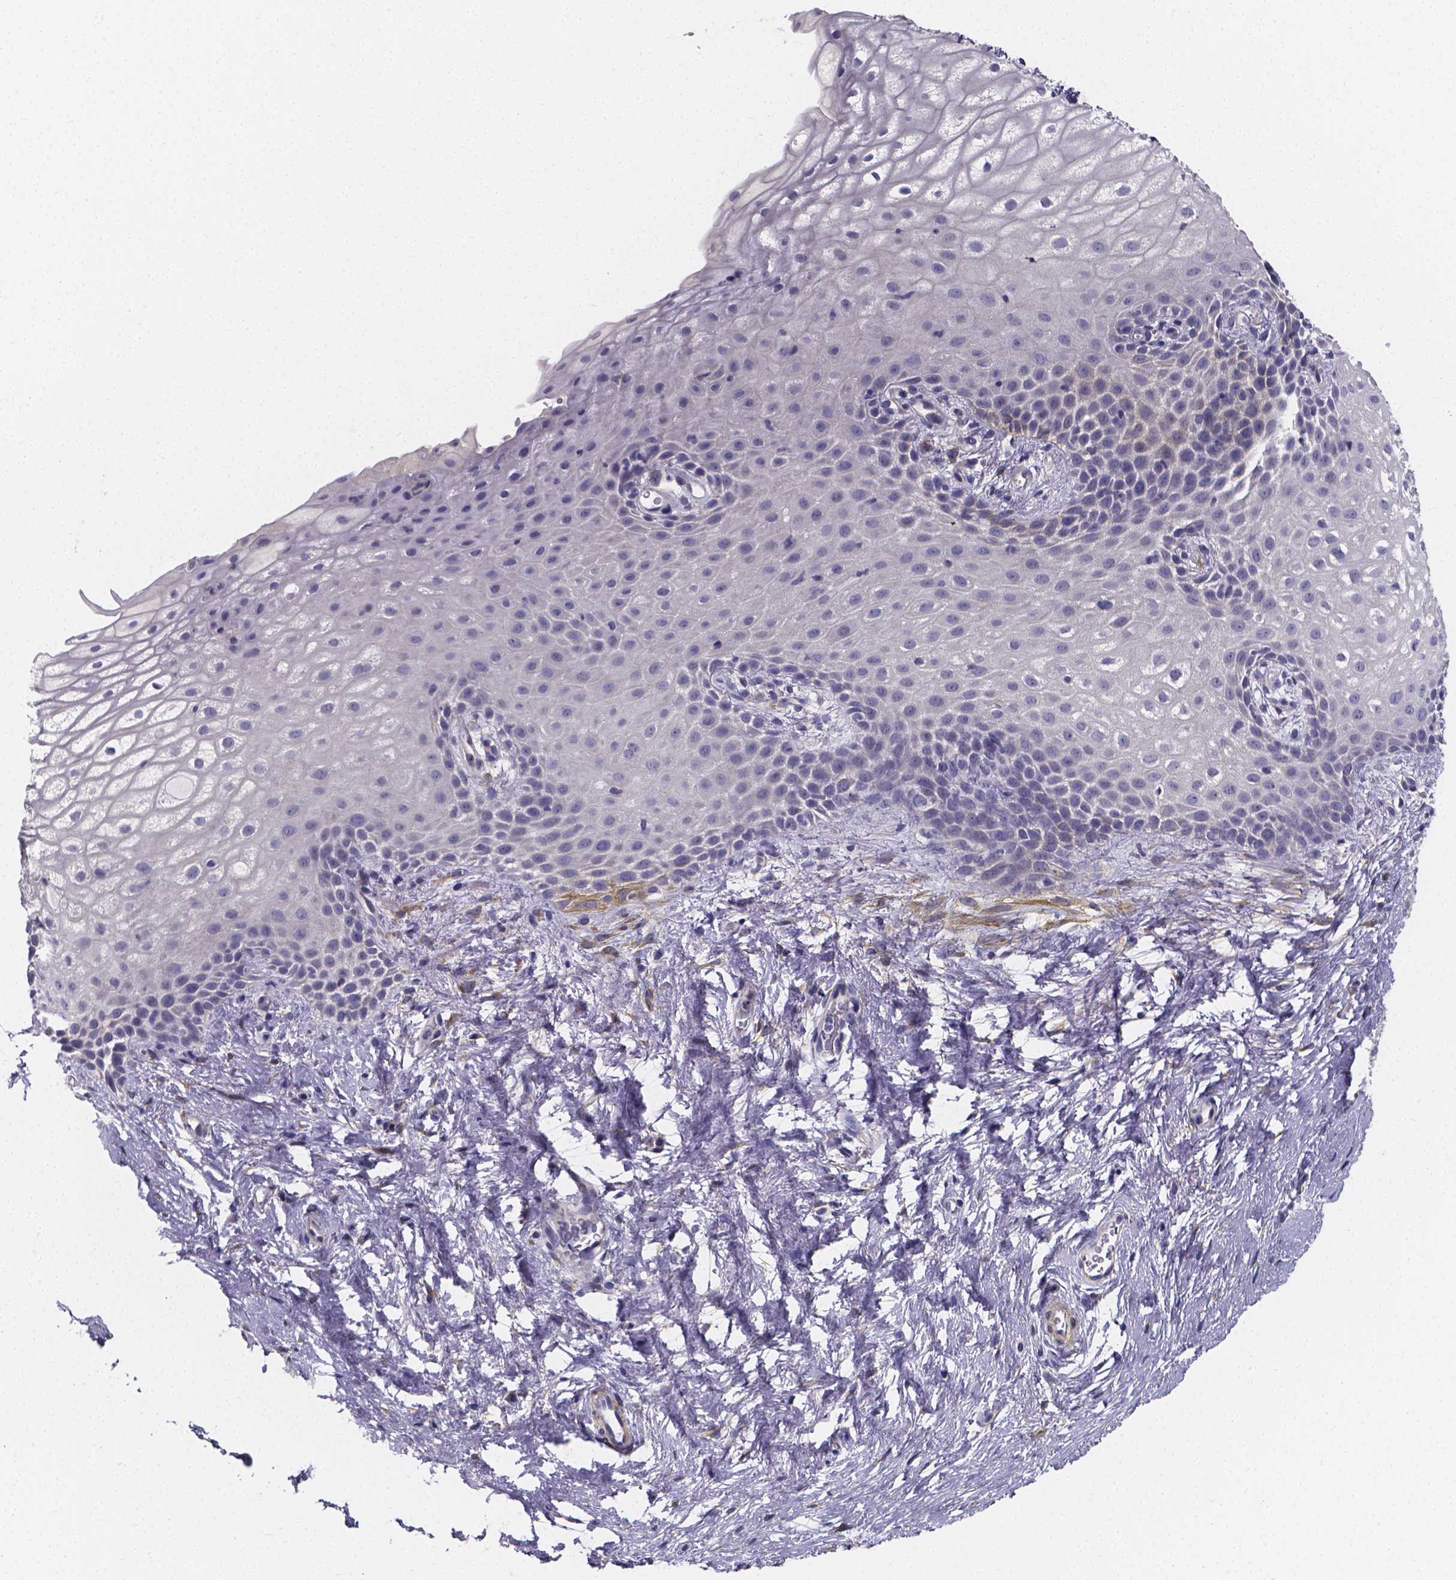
{"staining": {"intensity": "negative", "quantity": "none", "location": "none"}, "tissue": "skin", "cell_type": "Epidermal cells", "image_type": "normal", "snomed": [{"axis": "morphology", "description": "Normal tissue, NOS"}, {"axis": "topography", "description": "Anal"}], "caption": "An image of skin stained for a protein displays no brown staining in epidermal cells. (Stains: DAB (3,3'-diaminobenzidine) immunohistochemistry with hematoxylin counter stain, Microscopy: brightfield microscopy at high magnification).", "gene": "RERG", "patient": {"sex": "female", "age": 46}}